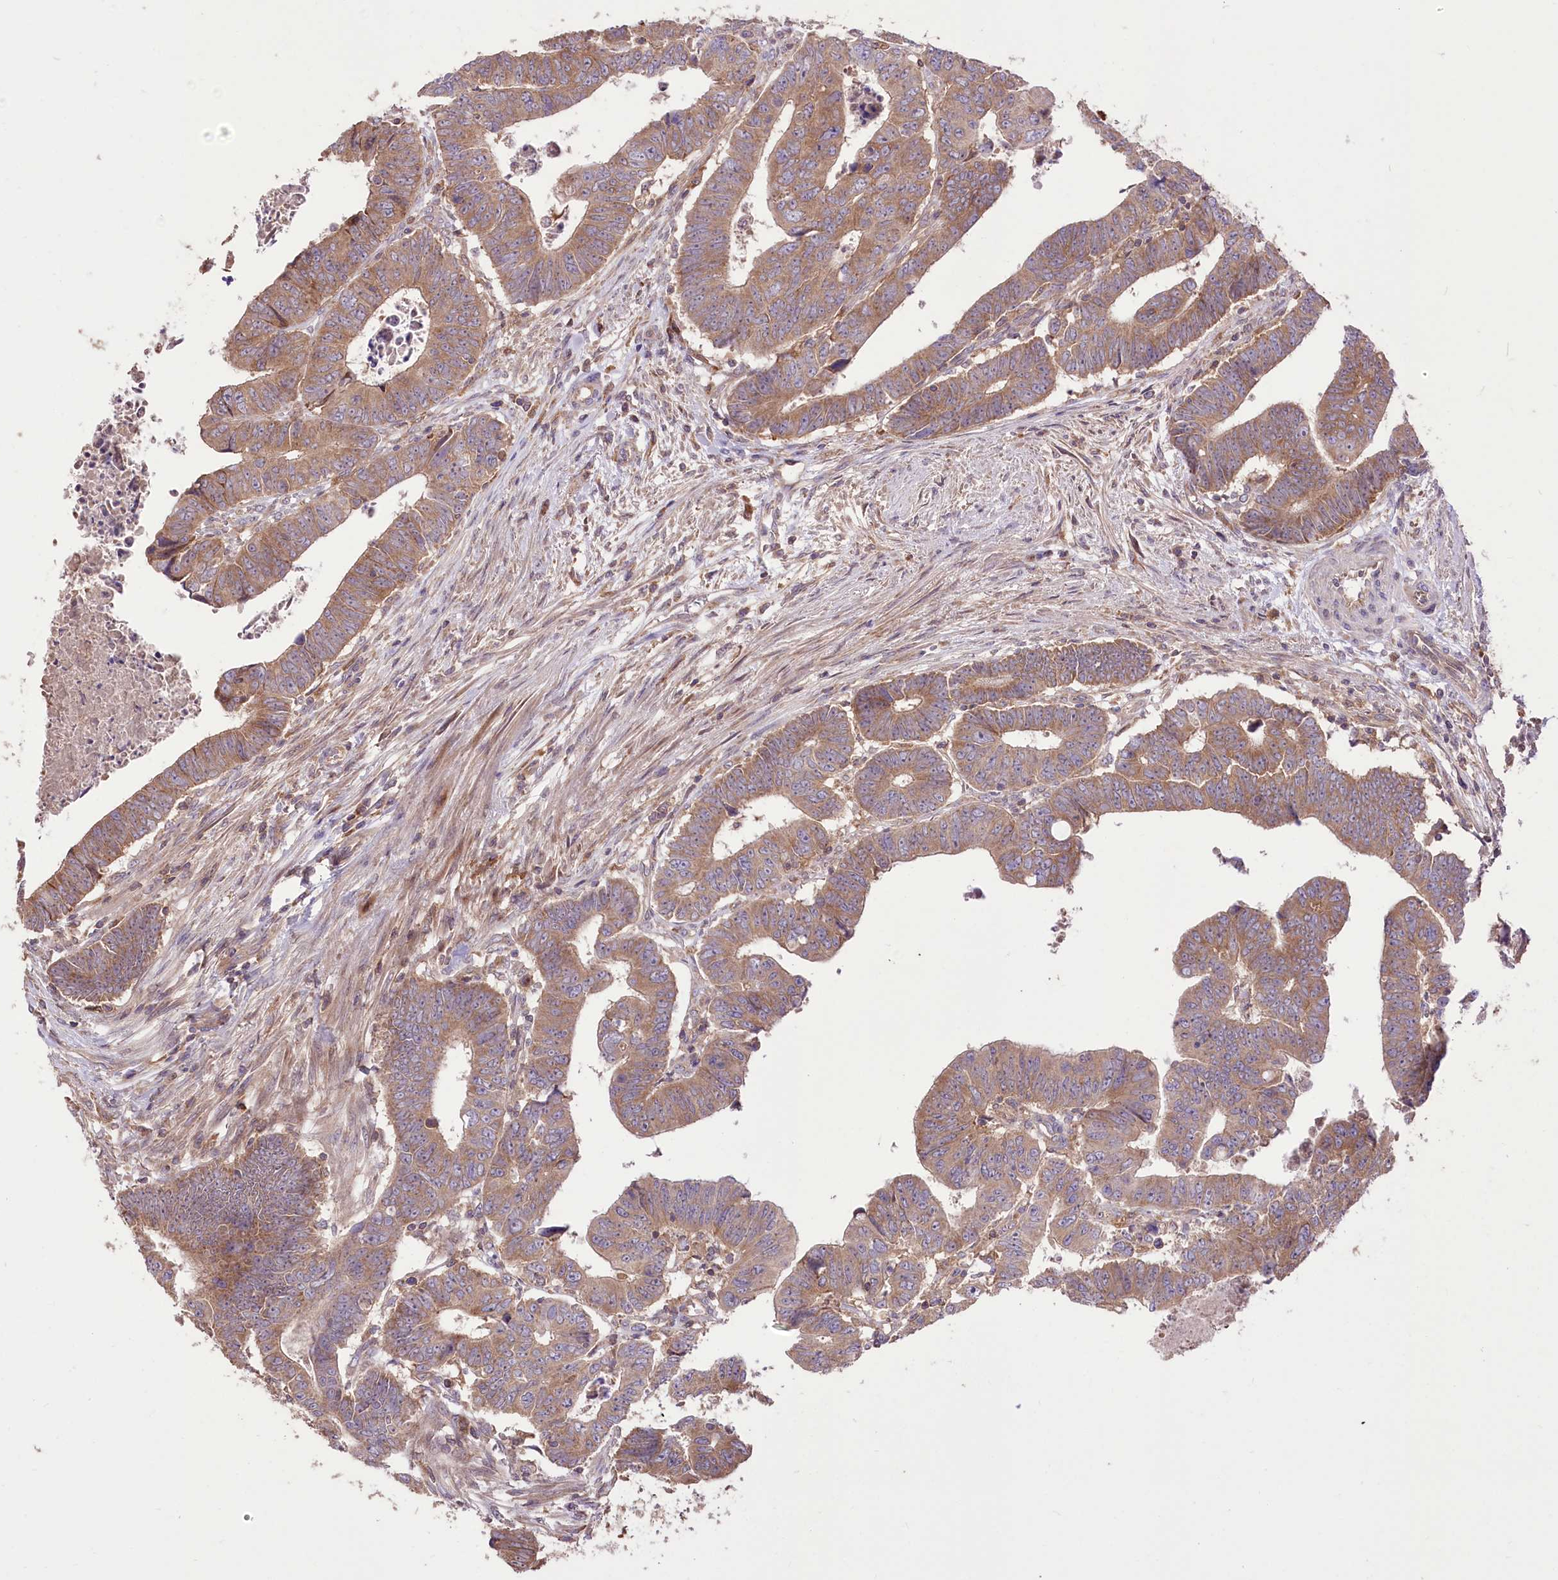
{"staining": {"intensity": "moderate", "quantity": ">75%", "location": "cytoplasmic/membranous"}, "tissue": "colorectal cancer", "cell_type": "Tumor cells", "image_type": "cancer", "snomed": [{"axis": "morphology", "description": "Normal tissue, NOS"}, {"axis": "morphology", "description": "Adenocarcinoma, NOS"}, {"axis": "topography", "description": "Rectum"}], "caption": "IHC of colorectal cancer displays medium levels of moderate cytoplasmic/membranous staining in approximately >75% of tumor cells.", "gene": "XYLB", "patient": {"sex": "female", "age": 65}}